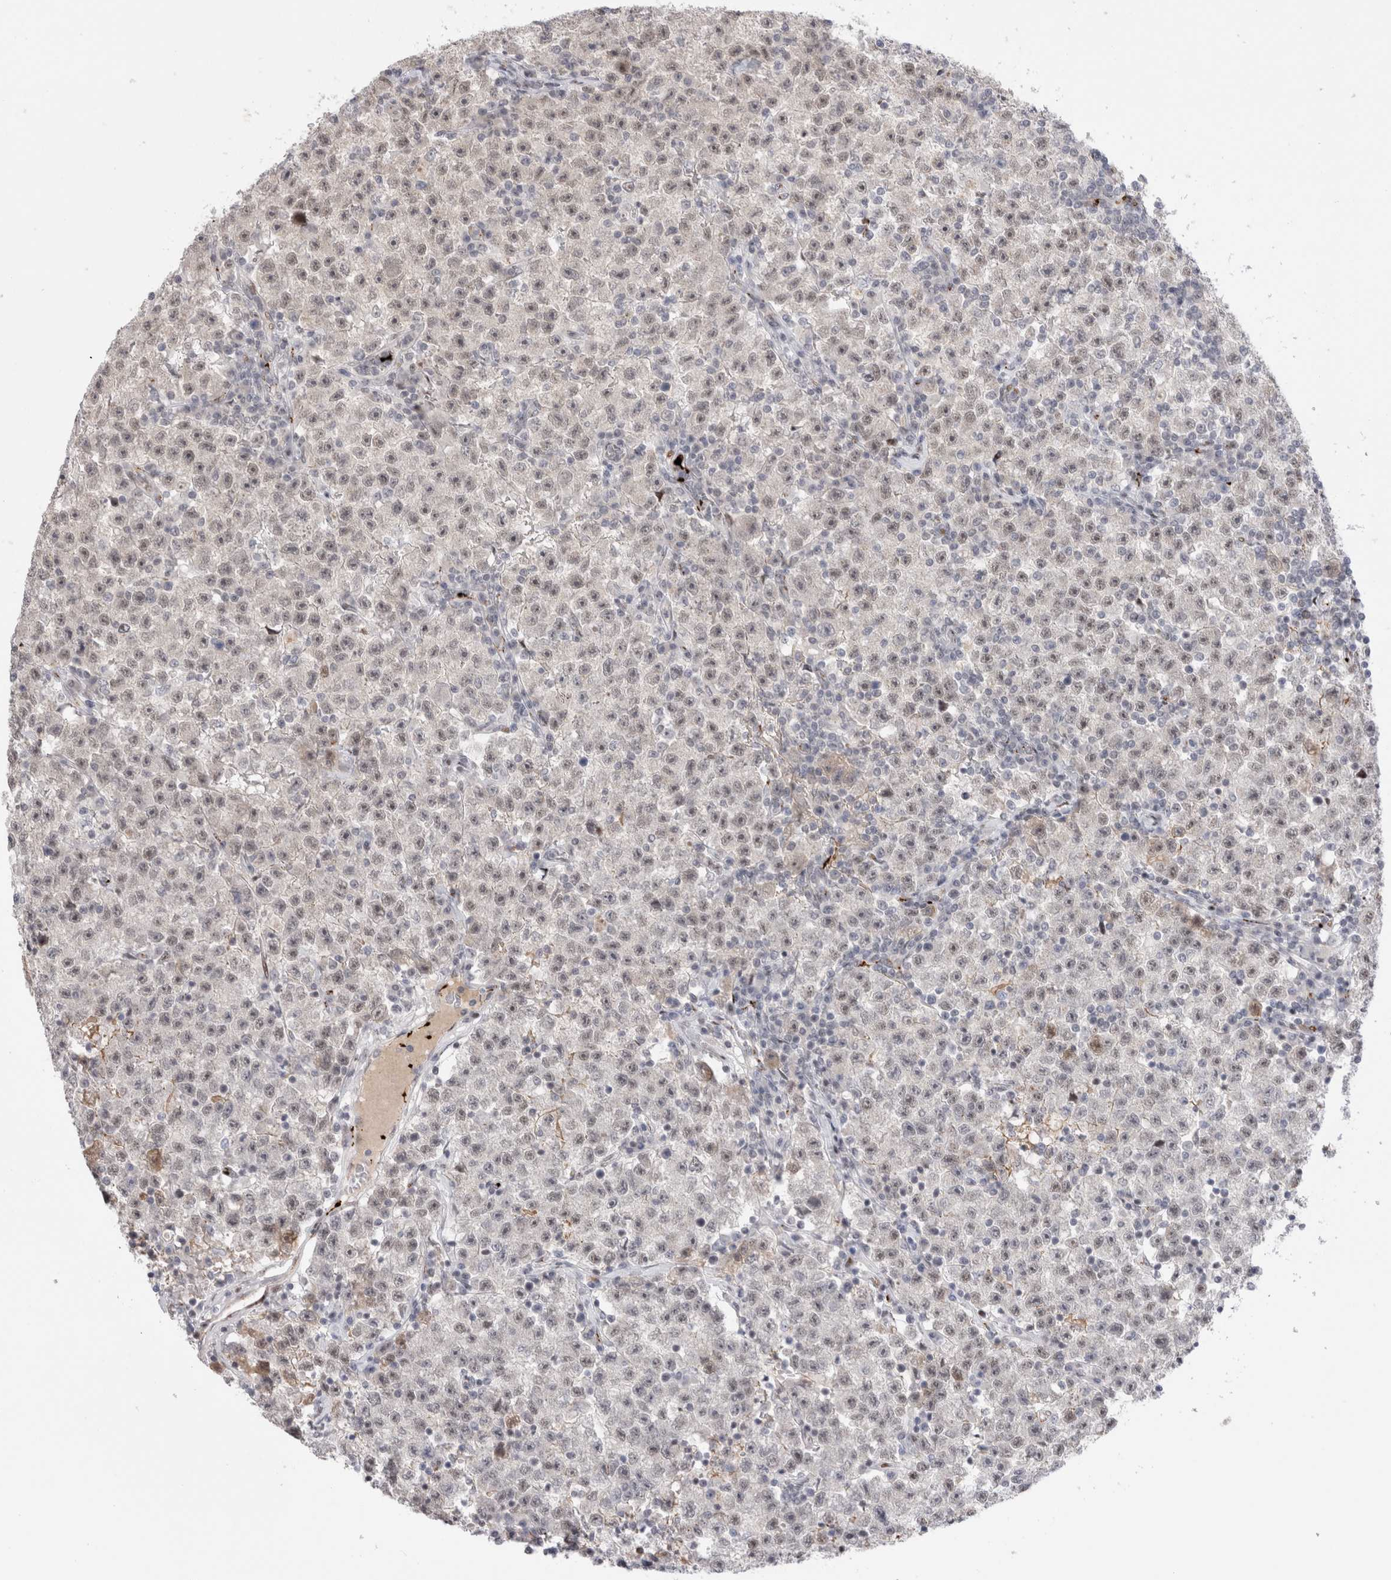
{"staining": {"intensity": "weak", "quantity": ">75%", "location": "nuclear"}, "tissue": "testis cancer", "cell_type": "Tumor cells", "image_type": "cancer", "snomed": [{"axis": "morphology", "description": "Seminoma, NOS"}, {"axis": "topography", "description": "Testis"}], "caption": "Immunohistochemical staining of testis seminoma demonstrates low levels of weak nuclear expression in approximately >75% of tumor cells.", "gene": "VPS28", "patient": {"sex": "male", "age": 22}}